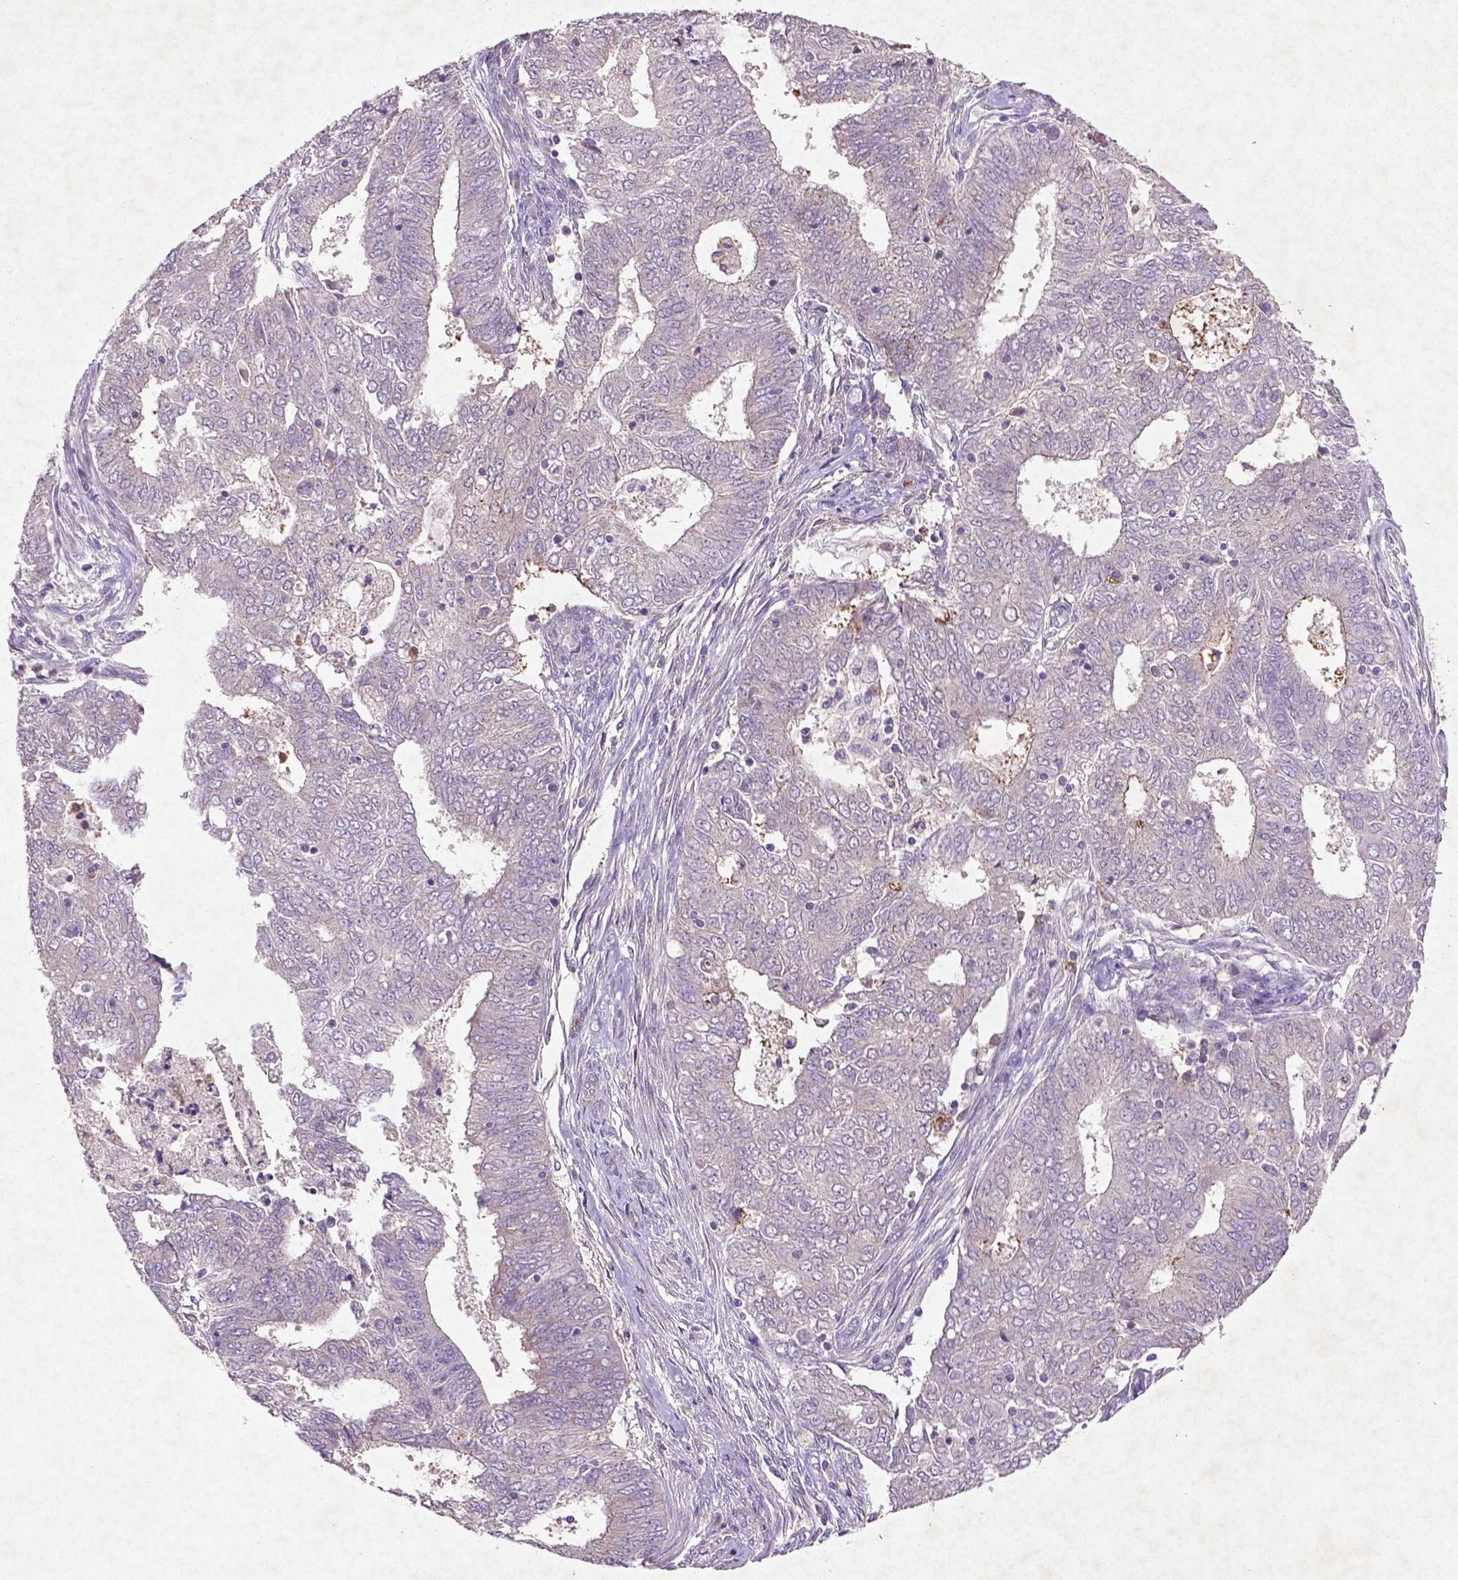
{"staining": {"intensity": "moderate", "quantity": "<25%", "location": "cytoplasmic/membranous"}, "tissue": "endometrial cancer", "cell_type": "Tumor cells", "image_type": "cancer", "snomed": [{"axis": "morphology", "description": "Adenocarcinoma, NOS"}, {"axis": "topography", "description": "Endometrium"}], "caption": "Moderate cytoplasmic/membranous positivity for a protein is appreciated in about <25% of tumor cells of endometrial cancer (adenocarcinoma) using immunohistochemistry (IHC).", "gene": "MTOR", "patient": {"sex": "female", "age": 62}}